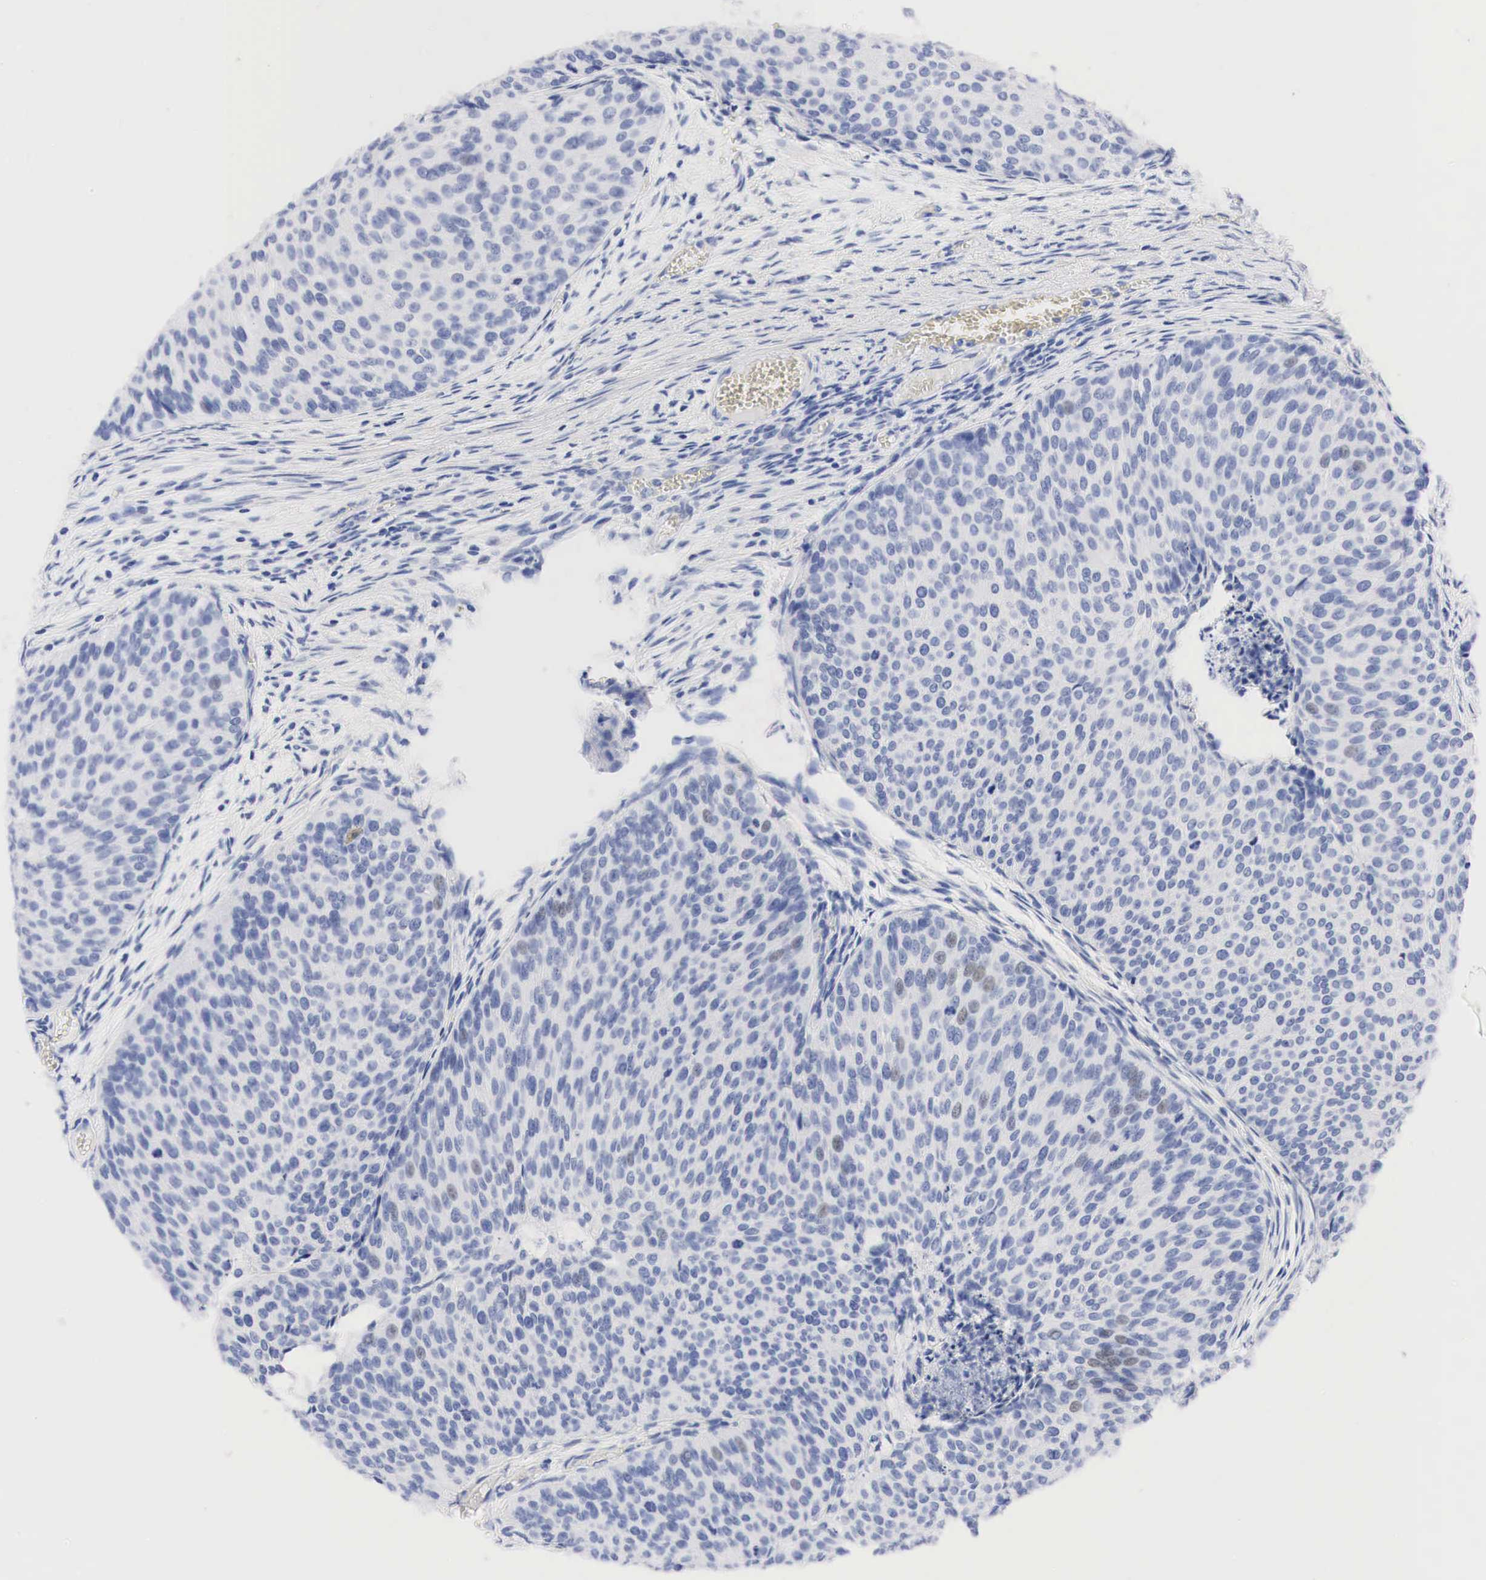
{"staining": {"intensity": "weak", "quantity": "<25%", "location": "nuclear"}, "tissue": "urothelial cancer", "cell_type": "Tumor cells", "image_type": "cancer", "snomed": [{"axis": "morphology", "description": "Urothelial carcinoma, Low grade"}, {"axis": "topography", "description": "Urinary bladder"}], "caption": "Tumor cells are negative for protein expression in human low-grade urothelial carcinoma.", "gene": "NKX2-1", "patient": {"sex": "male", "age": 84}}